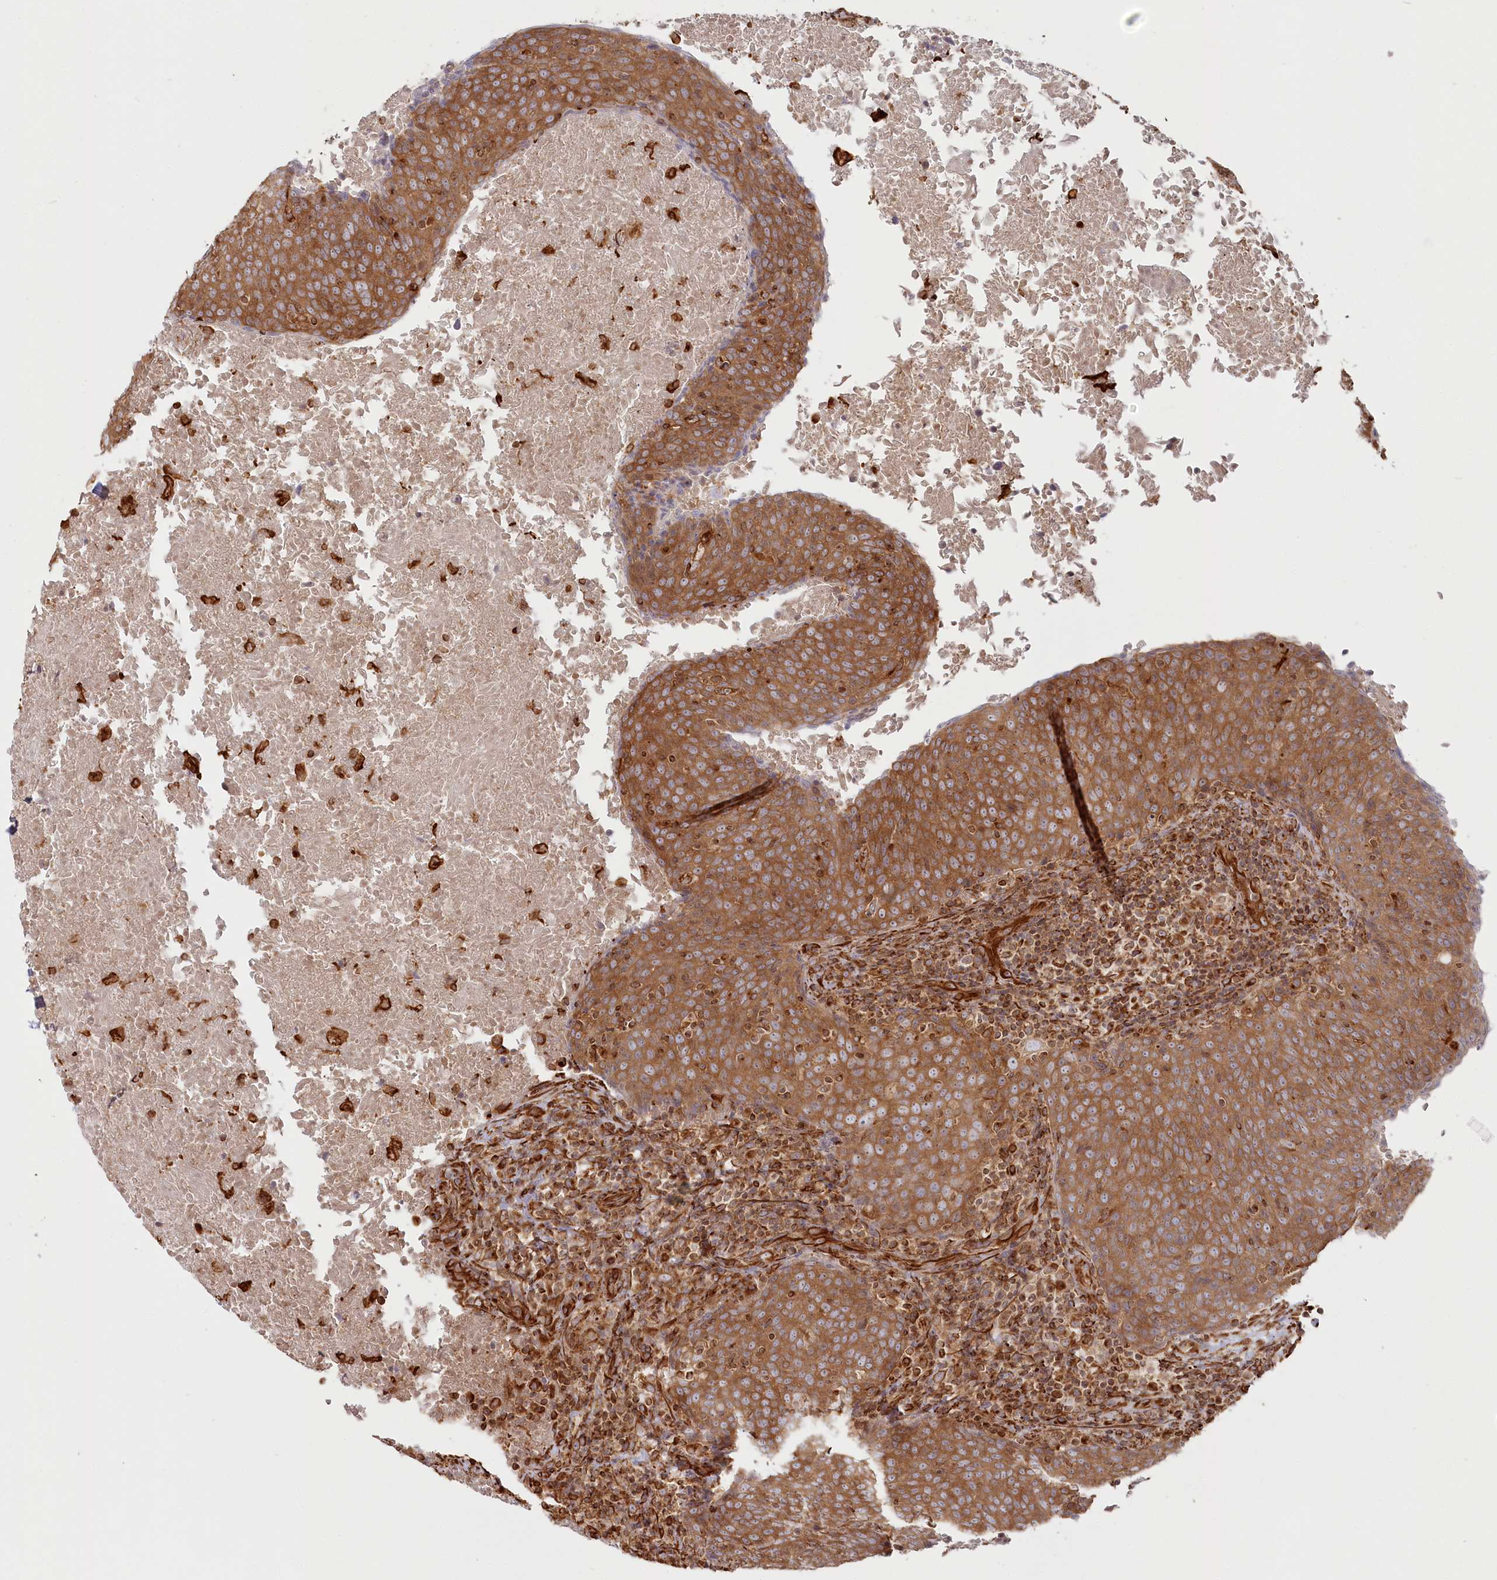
{"staining": {"intensity": "moderate", "quantity": ">75%", "location": "cytoplasmic/membranous"}, "tissue": "head and neck cancer", "cell_type": "Tumor cells", "image_type": "cancer", "snomed": [{"axis": "morphology", "description": "Squamous cell carcinoma, NOS"}, {"axis": "morphology", "description": "Squamous cell carcinoma, metastatic, NOS"}, {"axis": "topography", "description": "Lymph node"}, {"axis": "topography", "description": "Head-Neck"}], "caption": "Head and neck cancer stained with a protein marker shows moderate staining in tumor cells.", "gene": "TTC1", "patient": {"sex": "male", "age": 62}}